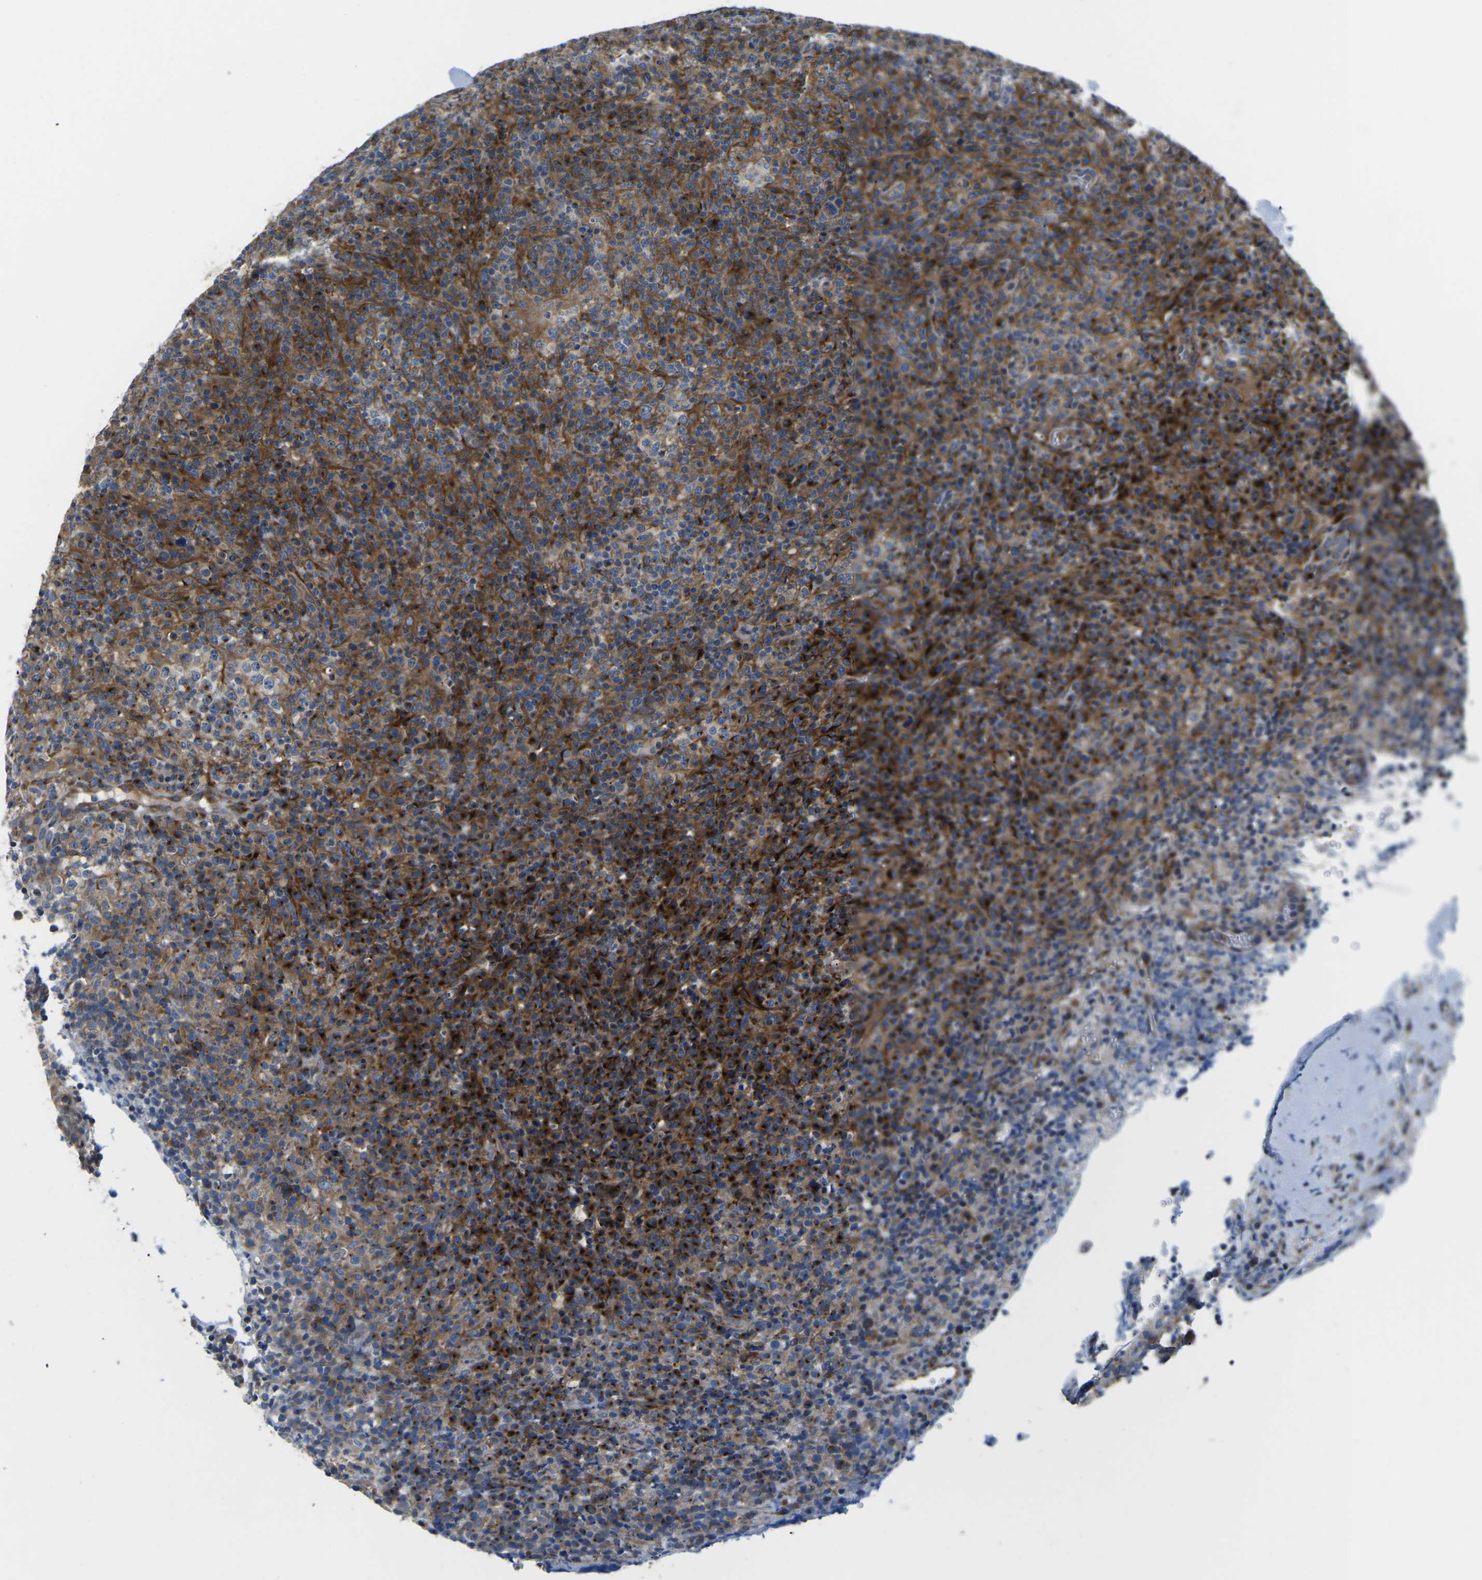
{"staining": {"intensity": "strong", "quantity": "25%-75%", "location": "cytoplasmic/membranous"}, "tissue": "lymphoma", "cell_type": "Tumor cells", "image_type": "cancer", "snomed": [{"axis": "morphology", "description": "Malignant lymphoma, non-Hodgkin's type, High grade"}, {"axis": "topography", "description": "Lymph node"}], "caption": "Immunohistochemical staining of human malignant lymphoma, non-Hodgkin's type (high-grade) exhibits strong cytoplasmic/membranous protein positivity in about 25%-75% of tumor cells.", "gene": "TMEFF2", "patient": {"sex": "female", "age": 76}}